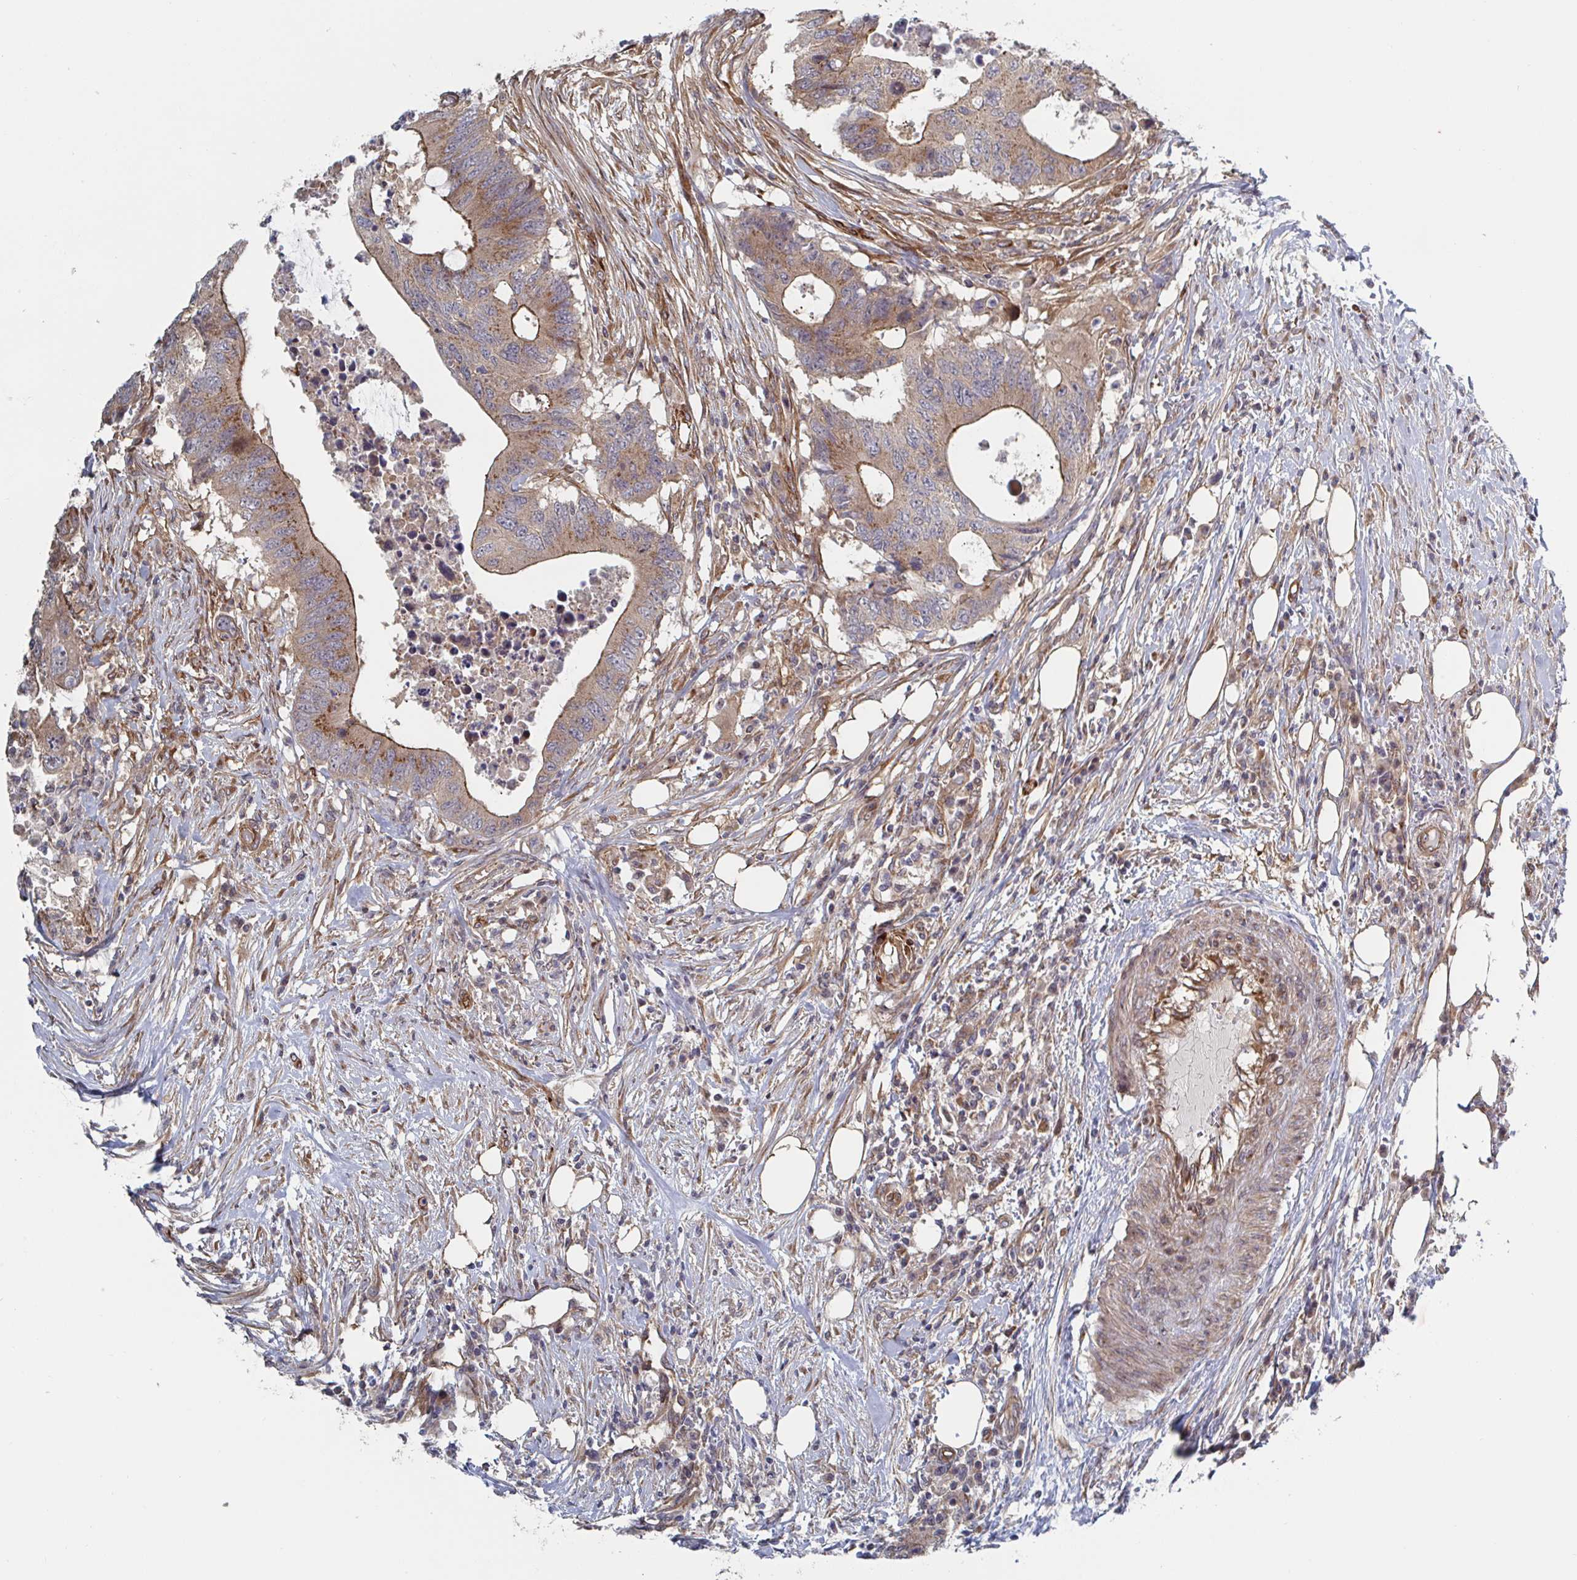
{"staining": {"intensity": "moderate", "quantity": ">75%", "location": "cytoplasmic/membranous"}, "tissue": "colorectal cancer", "cell_type": "Tumor cells", "image_type": "cancer", "snomed": [{"axis": "morphology", "description": "Adenocarcinoma, NOS"}, {"axis": "topography", "description": "Colon"}], "caption": "Immunohistochemical staining of human adenocarcinoma (colorectal) exhibits medium levels of moderate cytoplasmic/membranous staining in approximately >75% of tumor cells.", "gene": "DVL3", "patient": {"sex": "male", "age": 71}}